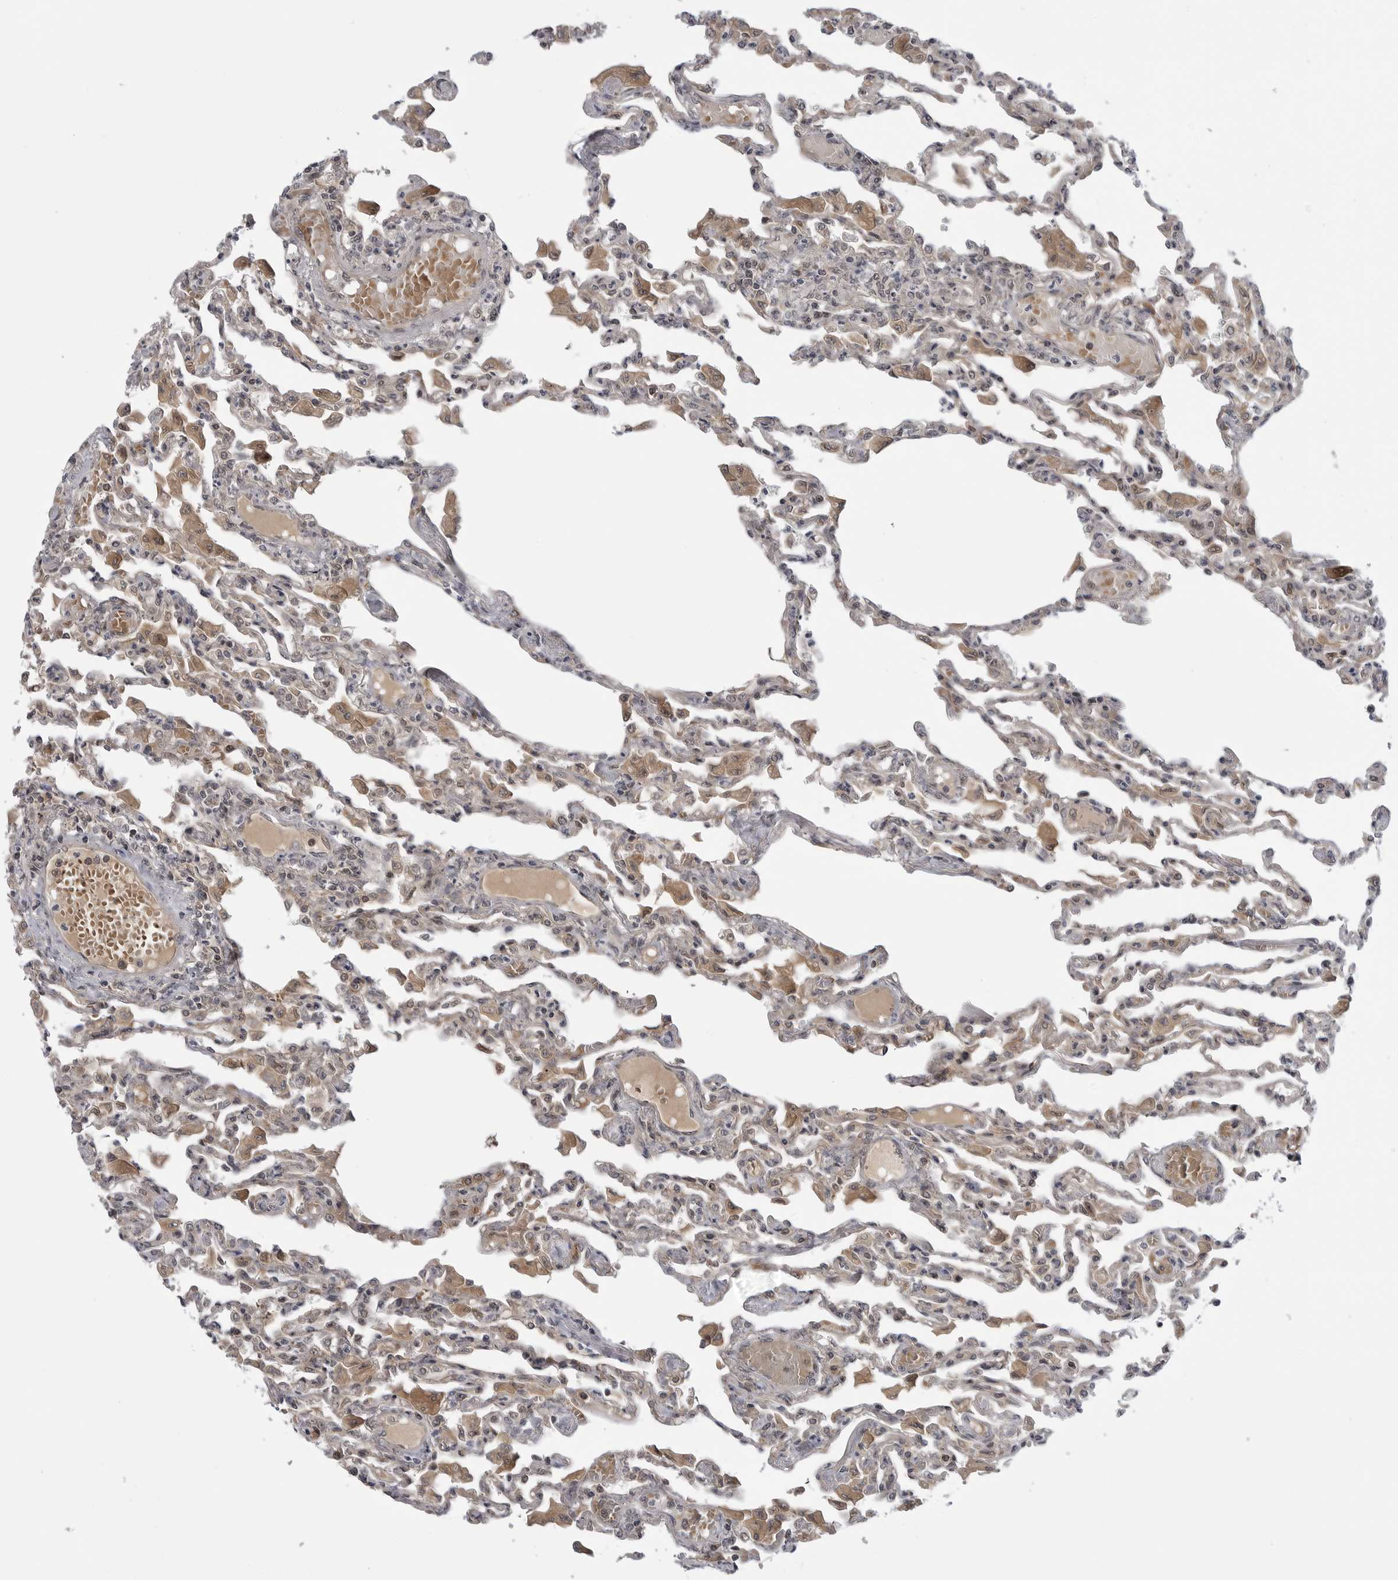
{"staining": {"intensity": "moderate", "quantity": "<25%", "location": "nuclear"}, "tissue": "lung", "cell_type": "Alveolar cells", "image_type": "normal", "snomed": [{"axis": "morphology", "description": "Normal tissue, NOS"}, {"axis": "topography", "description": "Bronchus"}, {"axis": "topography", "description": "Lung"}], "caption": "A photomicrograph of lung stained for a protein shows moderate nuclear brown staining in alveolar cells. (DAB (3,3'-diaminobenzidine) = brown stain, brightfield microscopy at high magnification).", "gene": "LRRC45", "patient": {"sex": "female", "age": 49}}